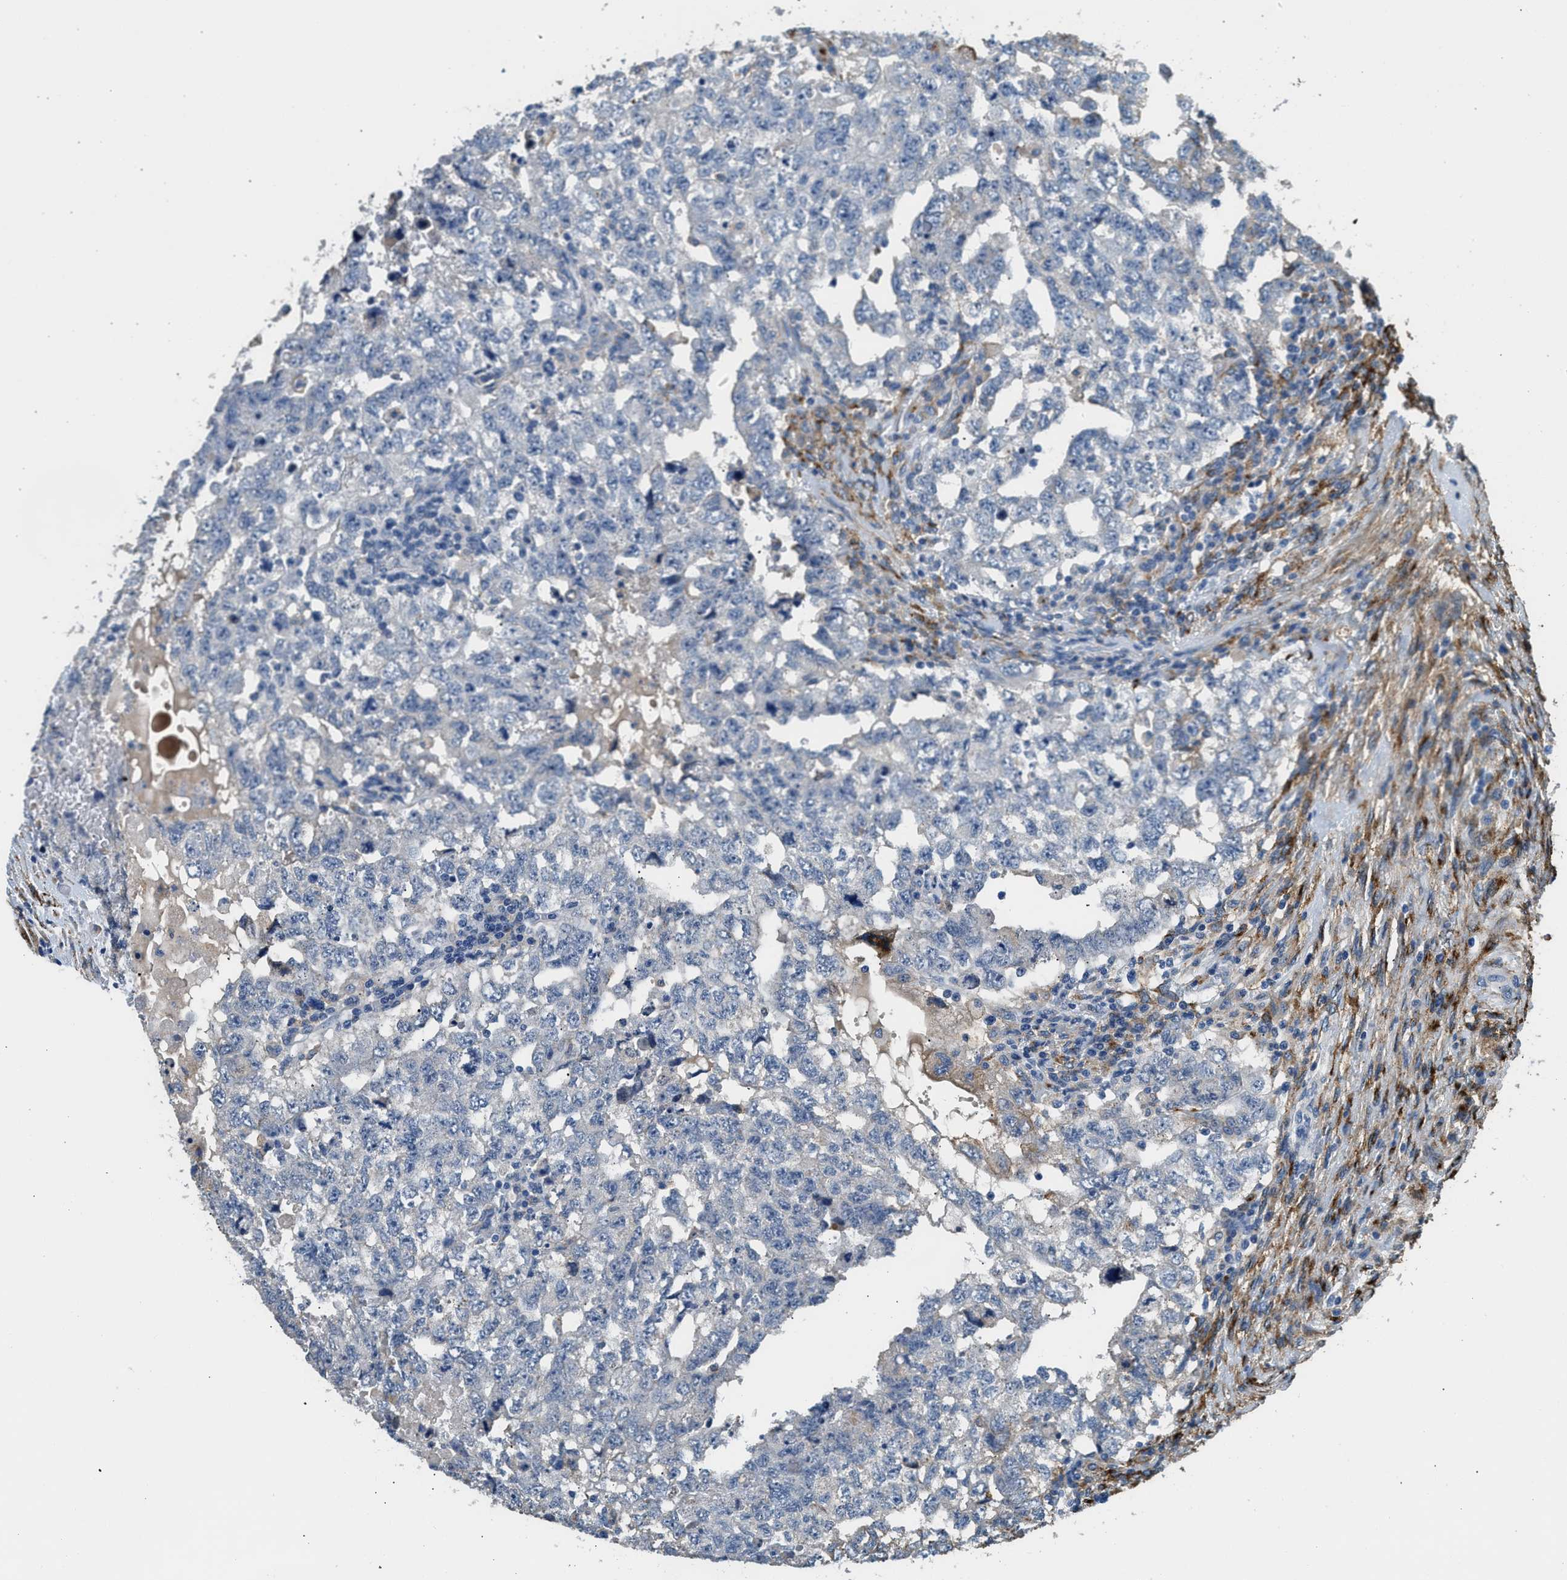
{"staining": {"intensity": "negative", "quantity": "none", "location": "none"}, "tissue": "testis cancer", "cell_type": "Tumor cells", "image_type": "cancer", "snomed": [{"axis": "morphology", "description": "Carcinoma, Embryonal, NOS"}, {"axis": "topography", "description": "Testis"}], "caption": "Tumor cells show no significant positivity in testis cancer.", "gene": "LRP1", "patient": {"sex": "male", "age": 36}}